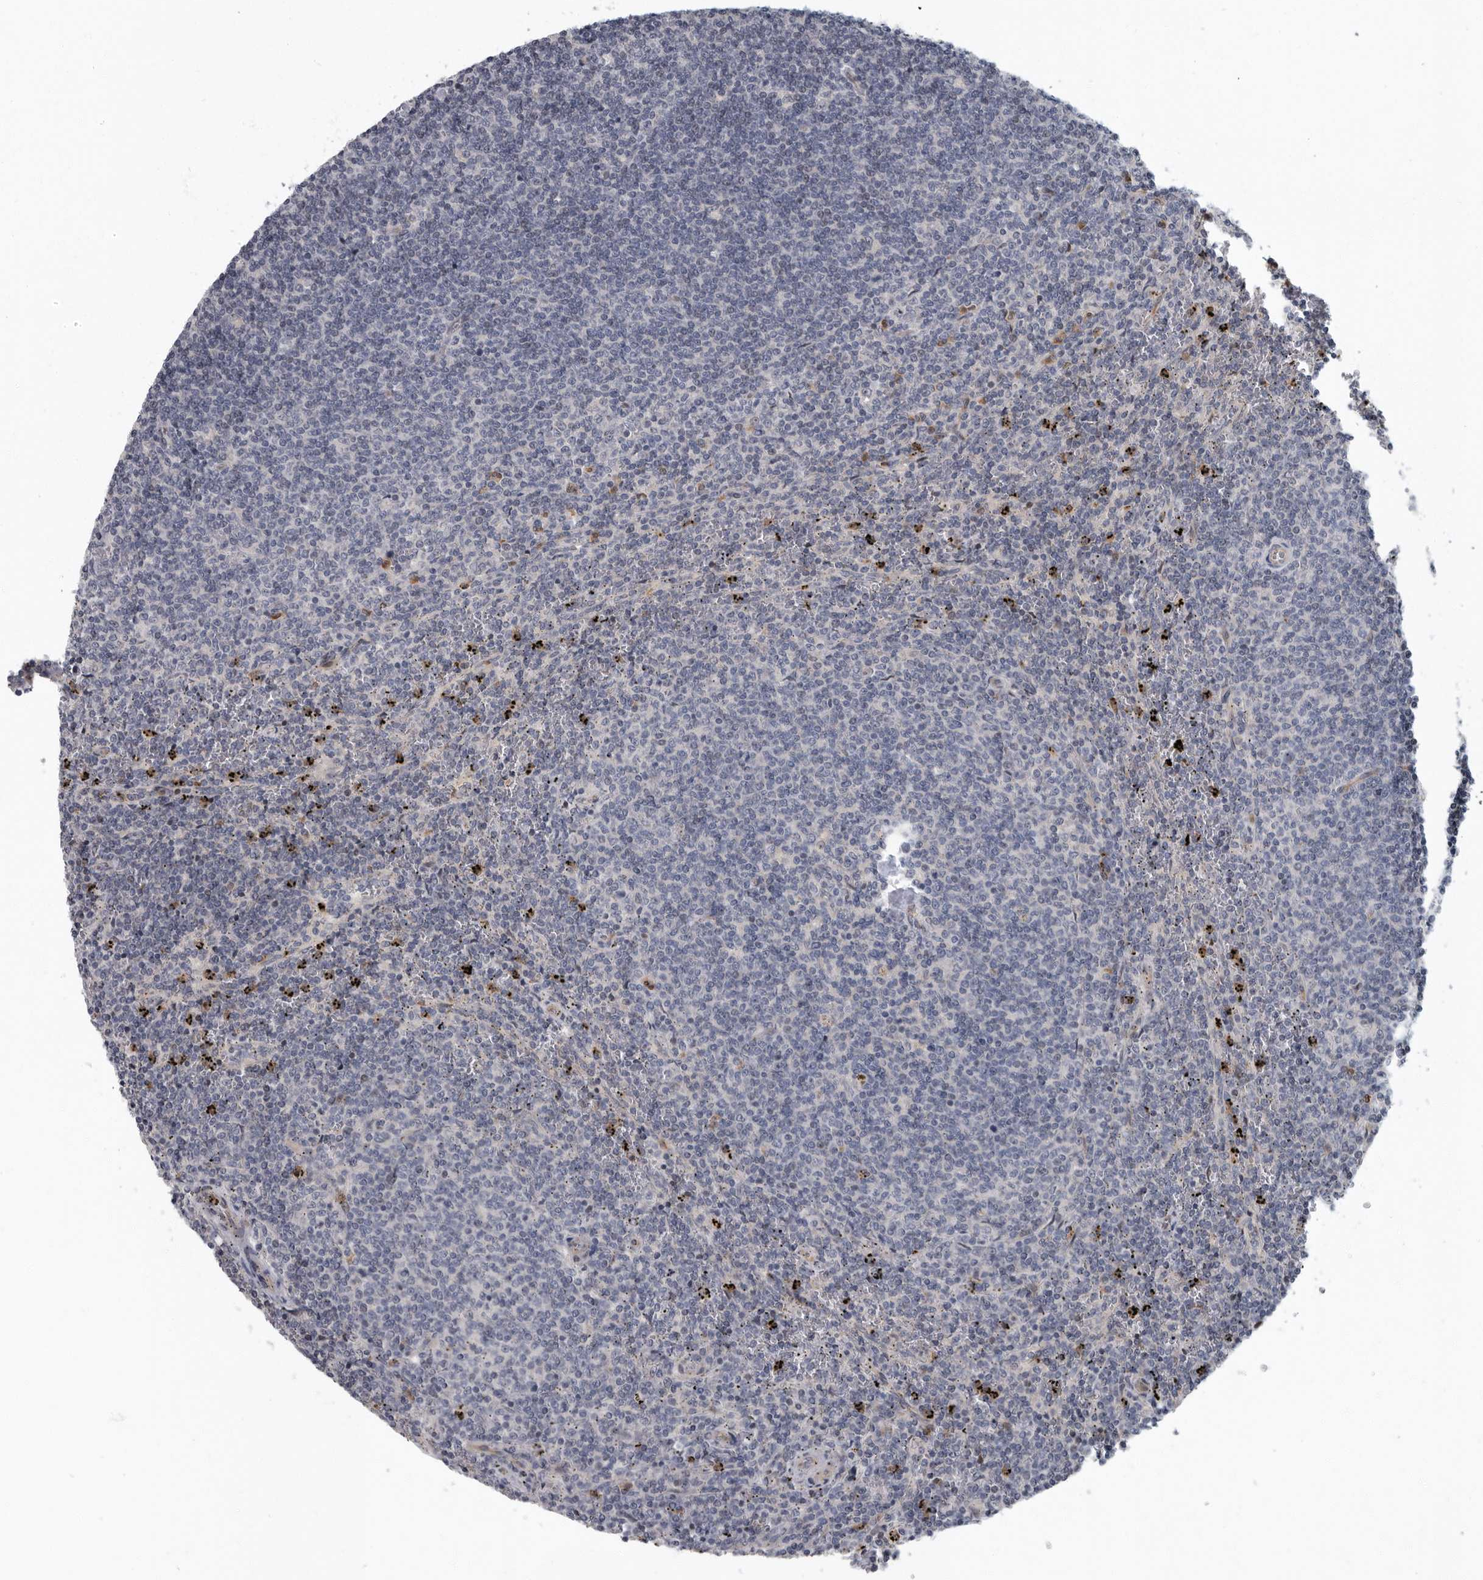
{"staining": {"intensity": "negative", "quantity": "none", "location": "none"}, "tissue": "lymphoma", "cell_type": "Tumor cells", "image_type": "cancer", "snomed": [{"axis": "morphology", "description": "Malignant lymphoma, non-Hodgkin's type, Low grade"}, {"axis": "topography", "description": "Spleen"}], "caption": "Tumor cells show no significant protein expression in lymphoma.", "gene": "PDCD11", "patient": {"sex": "female", "age": 50}}